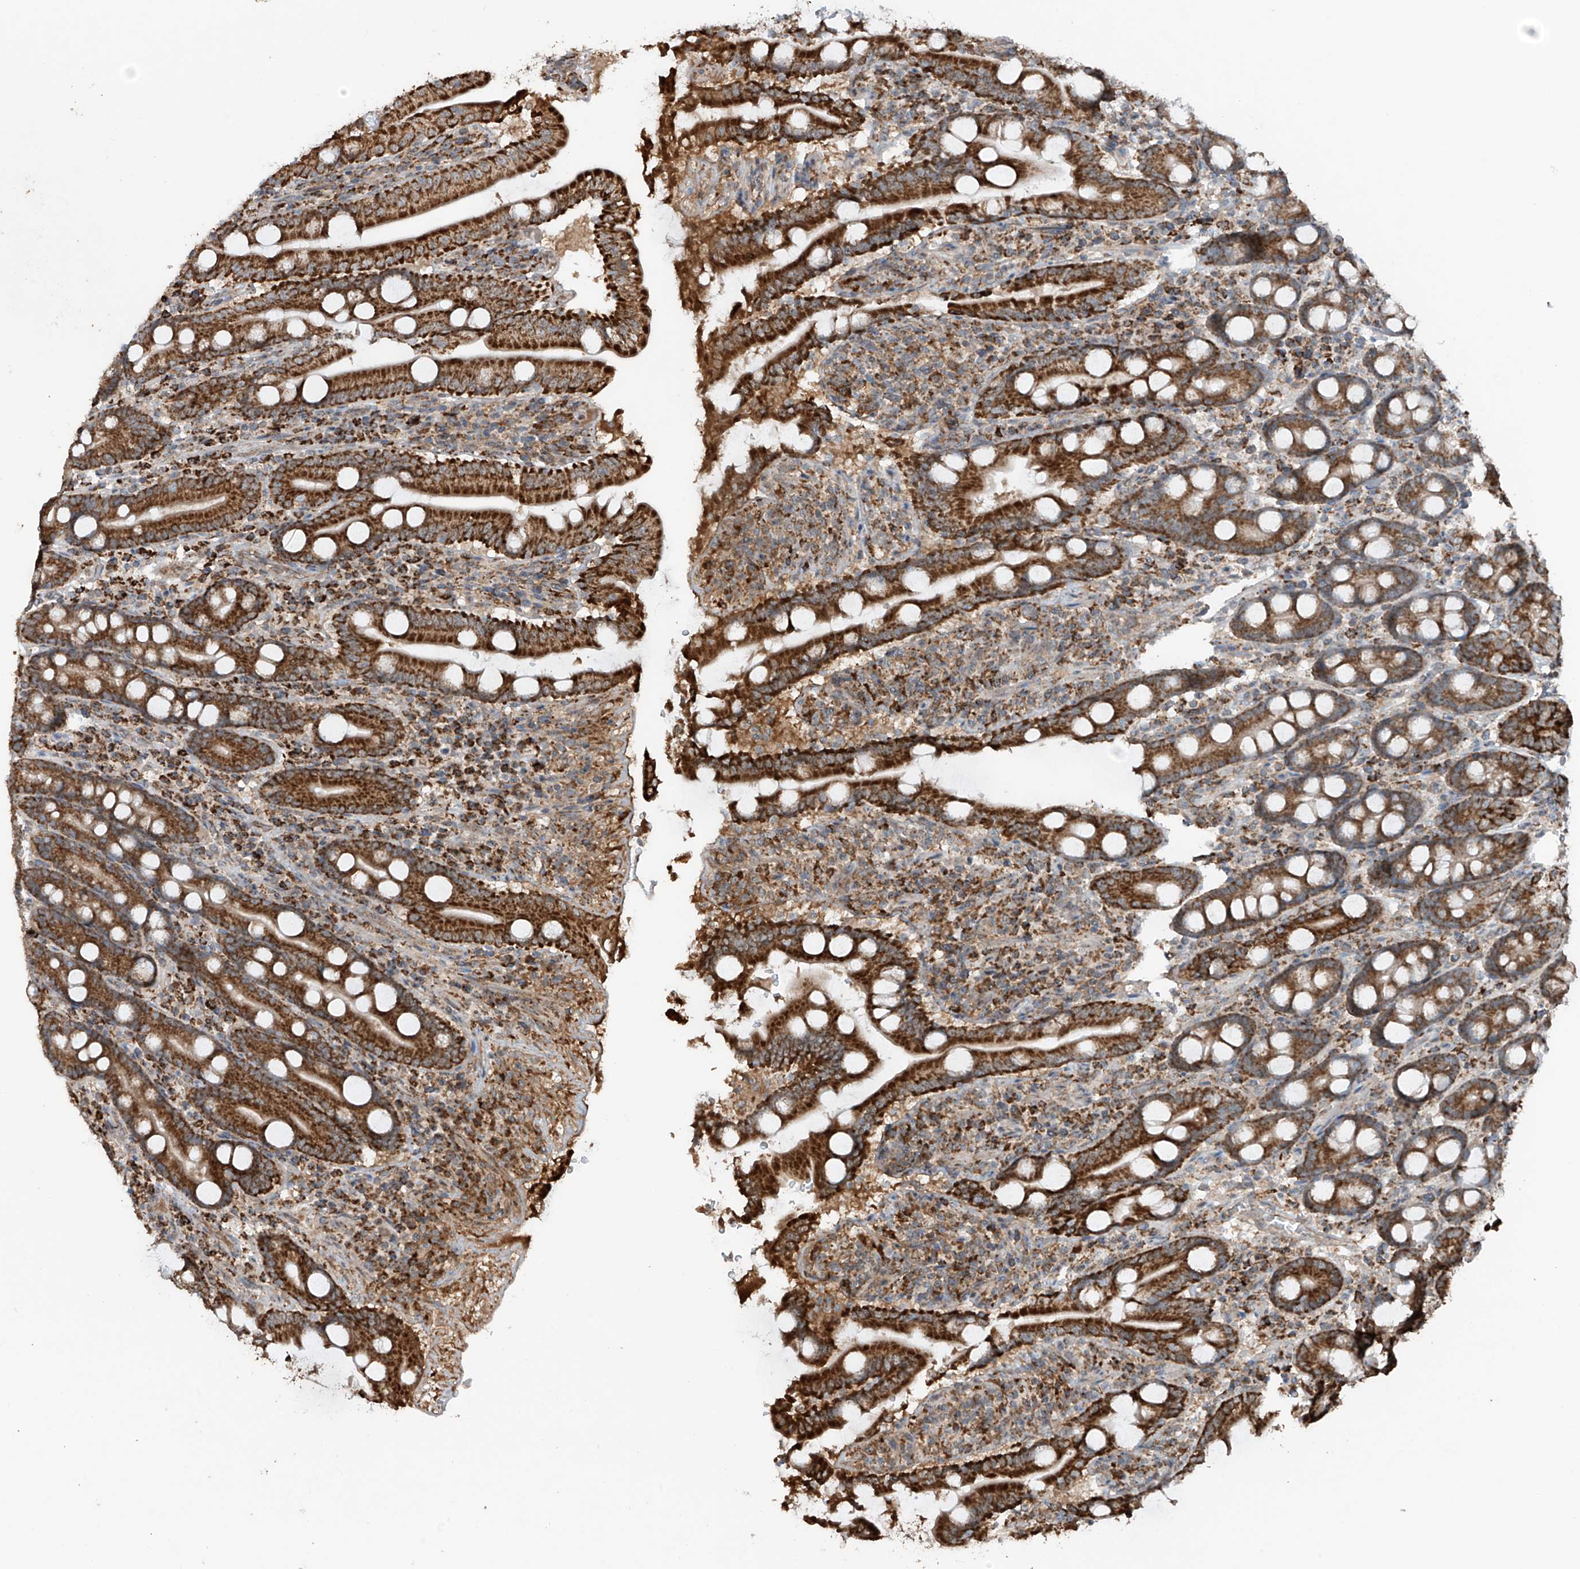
{"staining": {"intensity": "strong", "quantity": ">75%", "location": "cytoplasmic/membranous"}, "tissue": "duodenum", "cell_type": "Glandular cells", "image_type": "normal", "snomed": [{"axis": "morphology", "description": "Normal tissue, NOS"}, {"axis": "topography", "description": "Duodenum"}], "caption": "IHC staining of normal duodenum, which exhibits high levels of strong cytoplasmic/membranous expression in about >75% of glandular cells indicating strong cytoplasmic/membranous protein positivity. The staining was performed using DAB (brown) for protein detection and nuclei were counterstained in hematoxylin (blue).", "gene": "SAMD3", "patient": {"sex": "male", "age": 35}}